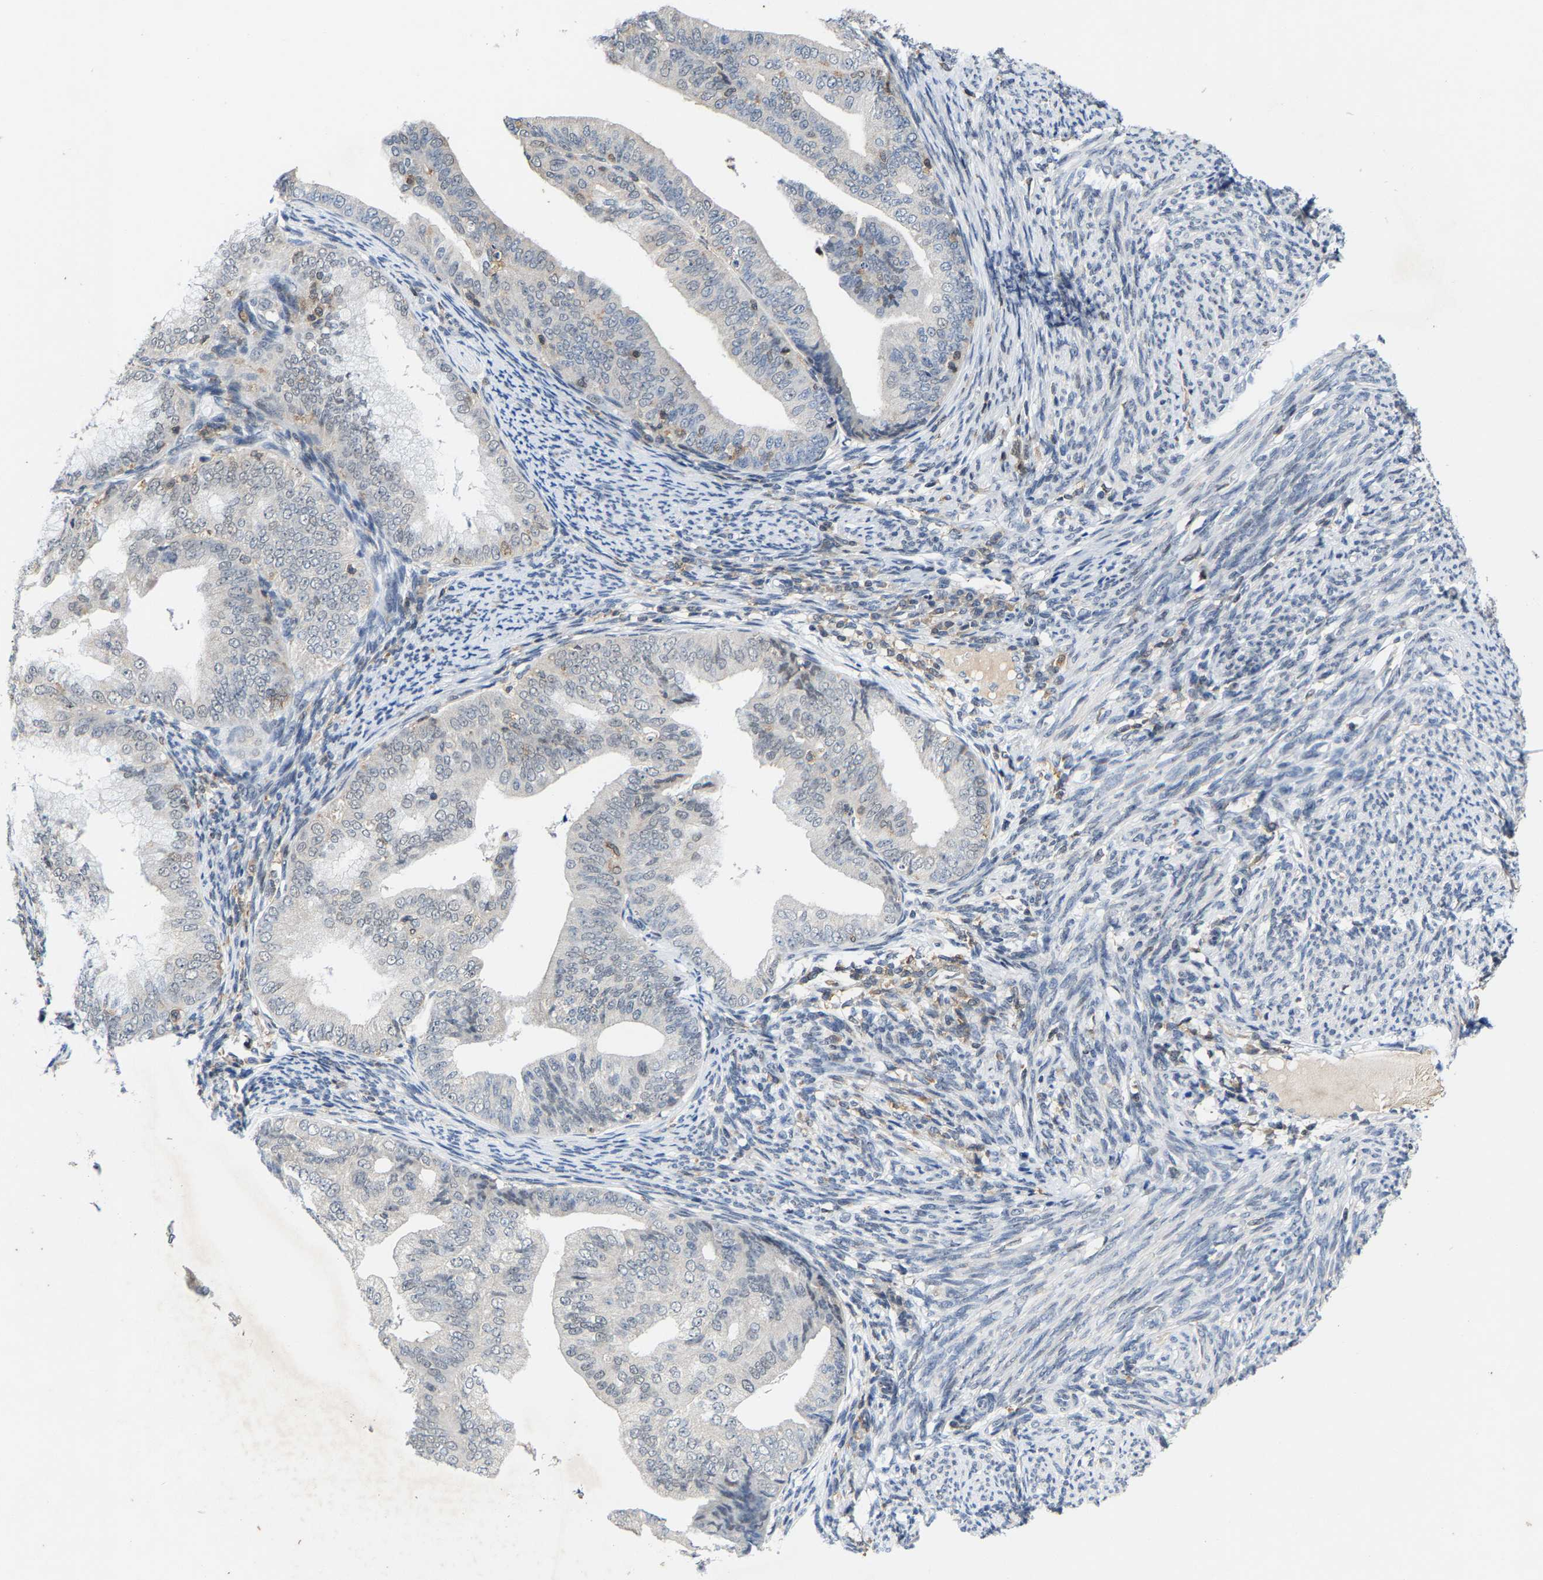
{"staining": {"intensity": "negative", "quantity": "none", "location": "none"}, "tissue": "endometrial cancer", "cell_type": "Tumor cells", "image_type": "cancer", "snomed": [{"axis": "morphology", "description": "Adenocarcinoma, NOS"}, {"axis": "topography", "description": "Endometrium"}], "caption": "Endometrial cancer (adenocarcinoma) was stained to show a protein in brown. There is no significant expression in tumor cells.", "gene": "FGD3", "patient": {"sex": "female", "age": 63}}